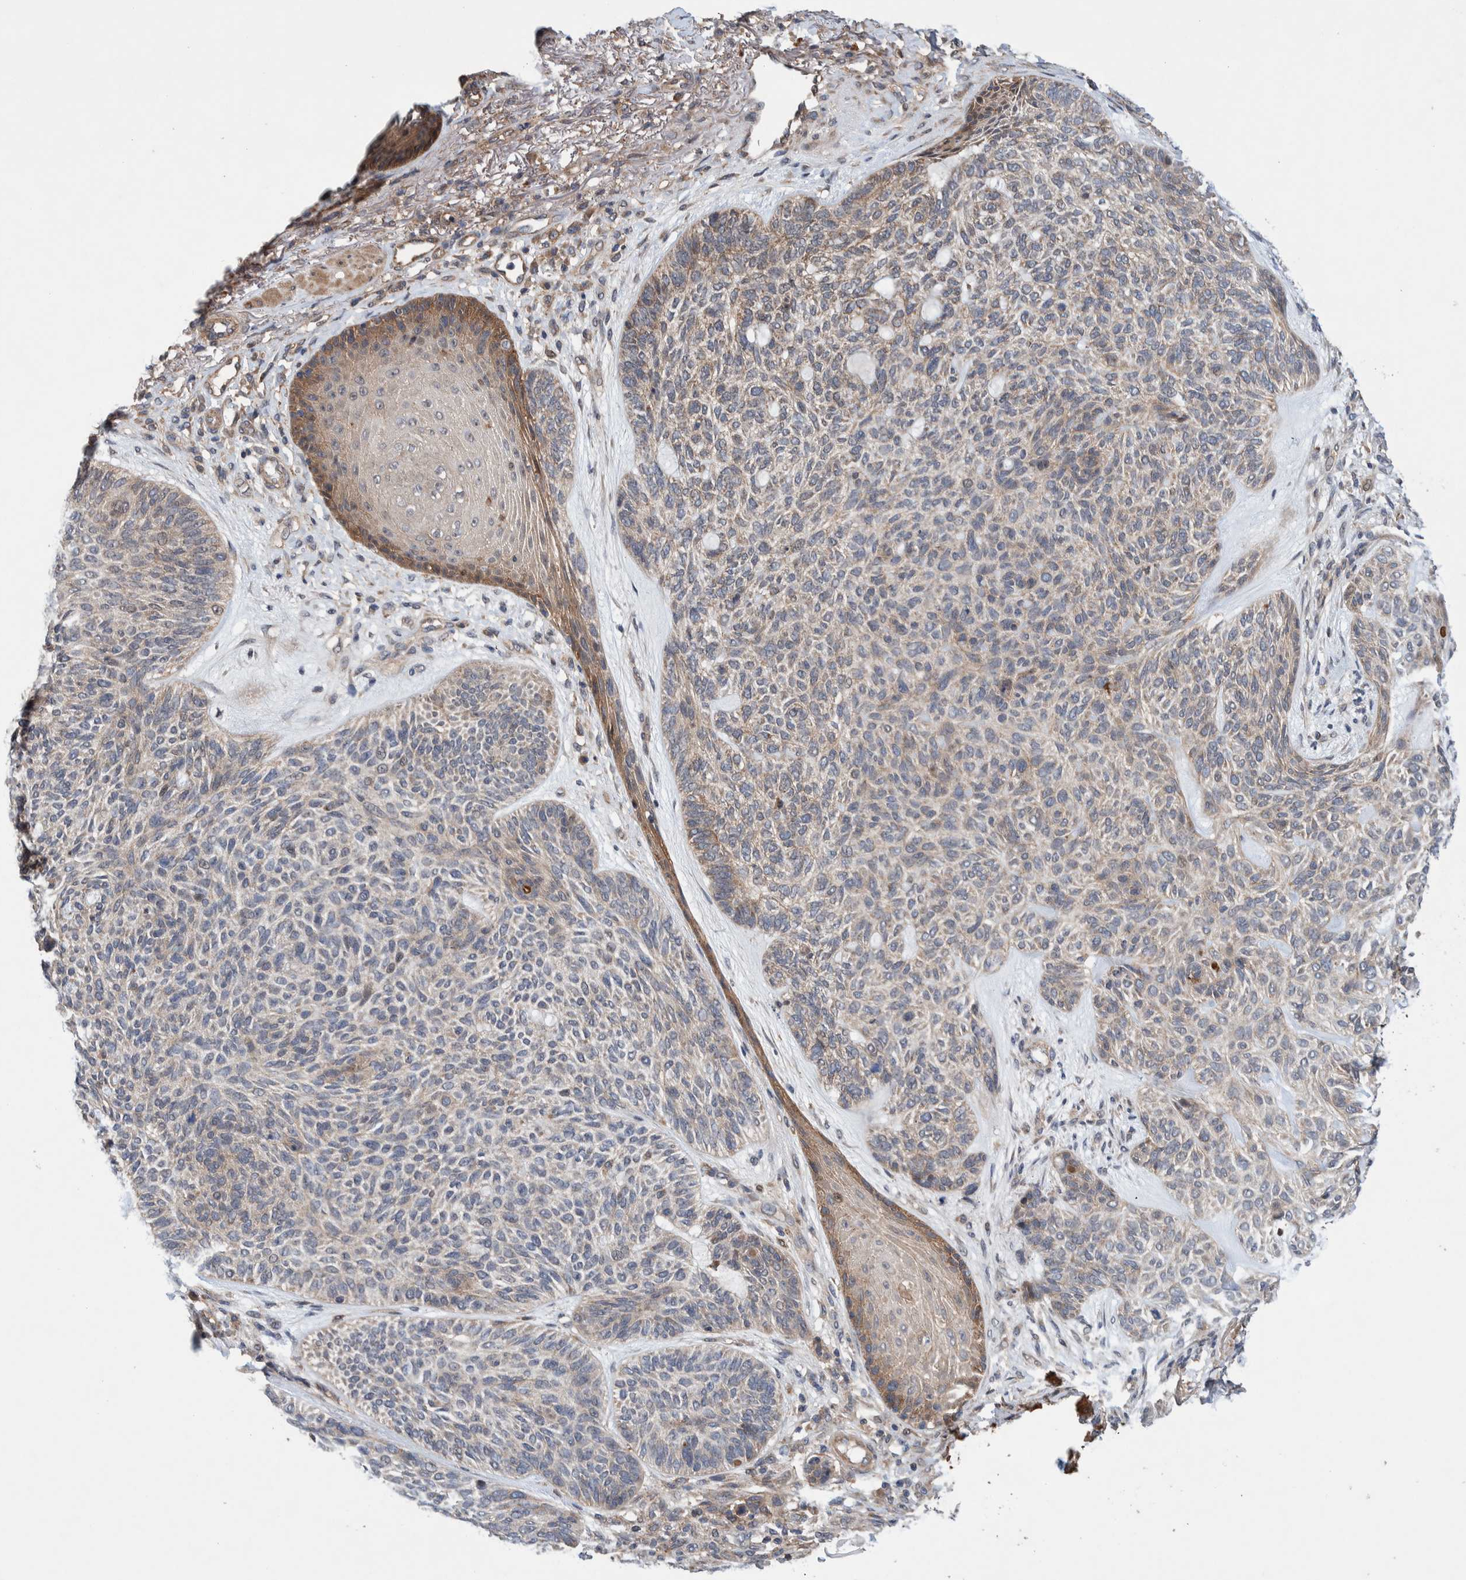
{"staining": {"intensity": "moderate", "quantity": "<25%", "location": "cytoplasmic/membranous"}, "tissue": "skin cancer", "cell_type": "Tumor cells", "image_type": "cancer", "snomed": [{"axis": "morphology", "description": "Basal cell carcinoma"}, {"axis": "topography", "description": "Skin"}], "caption": "The histopathology image reveals staining of basal cell carcinoma (skin), revealing moderate cytoplasmic/membranous protein positivity (brown color) within tumor cells. The protein of interest is shown in brown color, while the nuclei are stained blue.", "gene": "PIK3R6", "patient": {"sex": "male", "age": 55}}